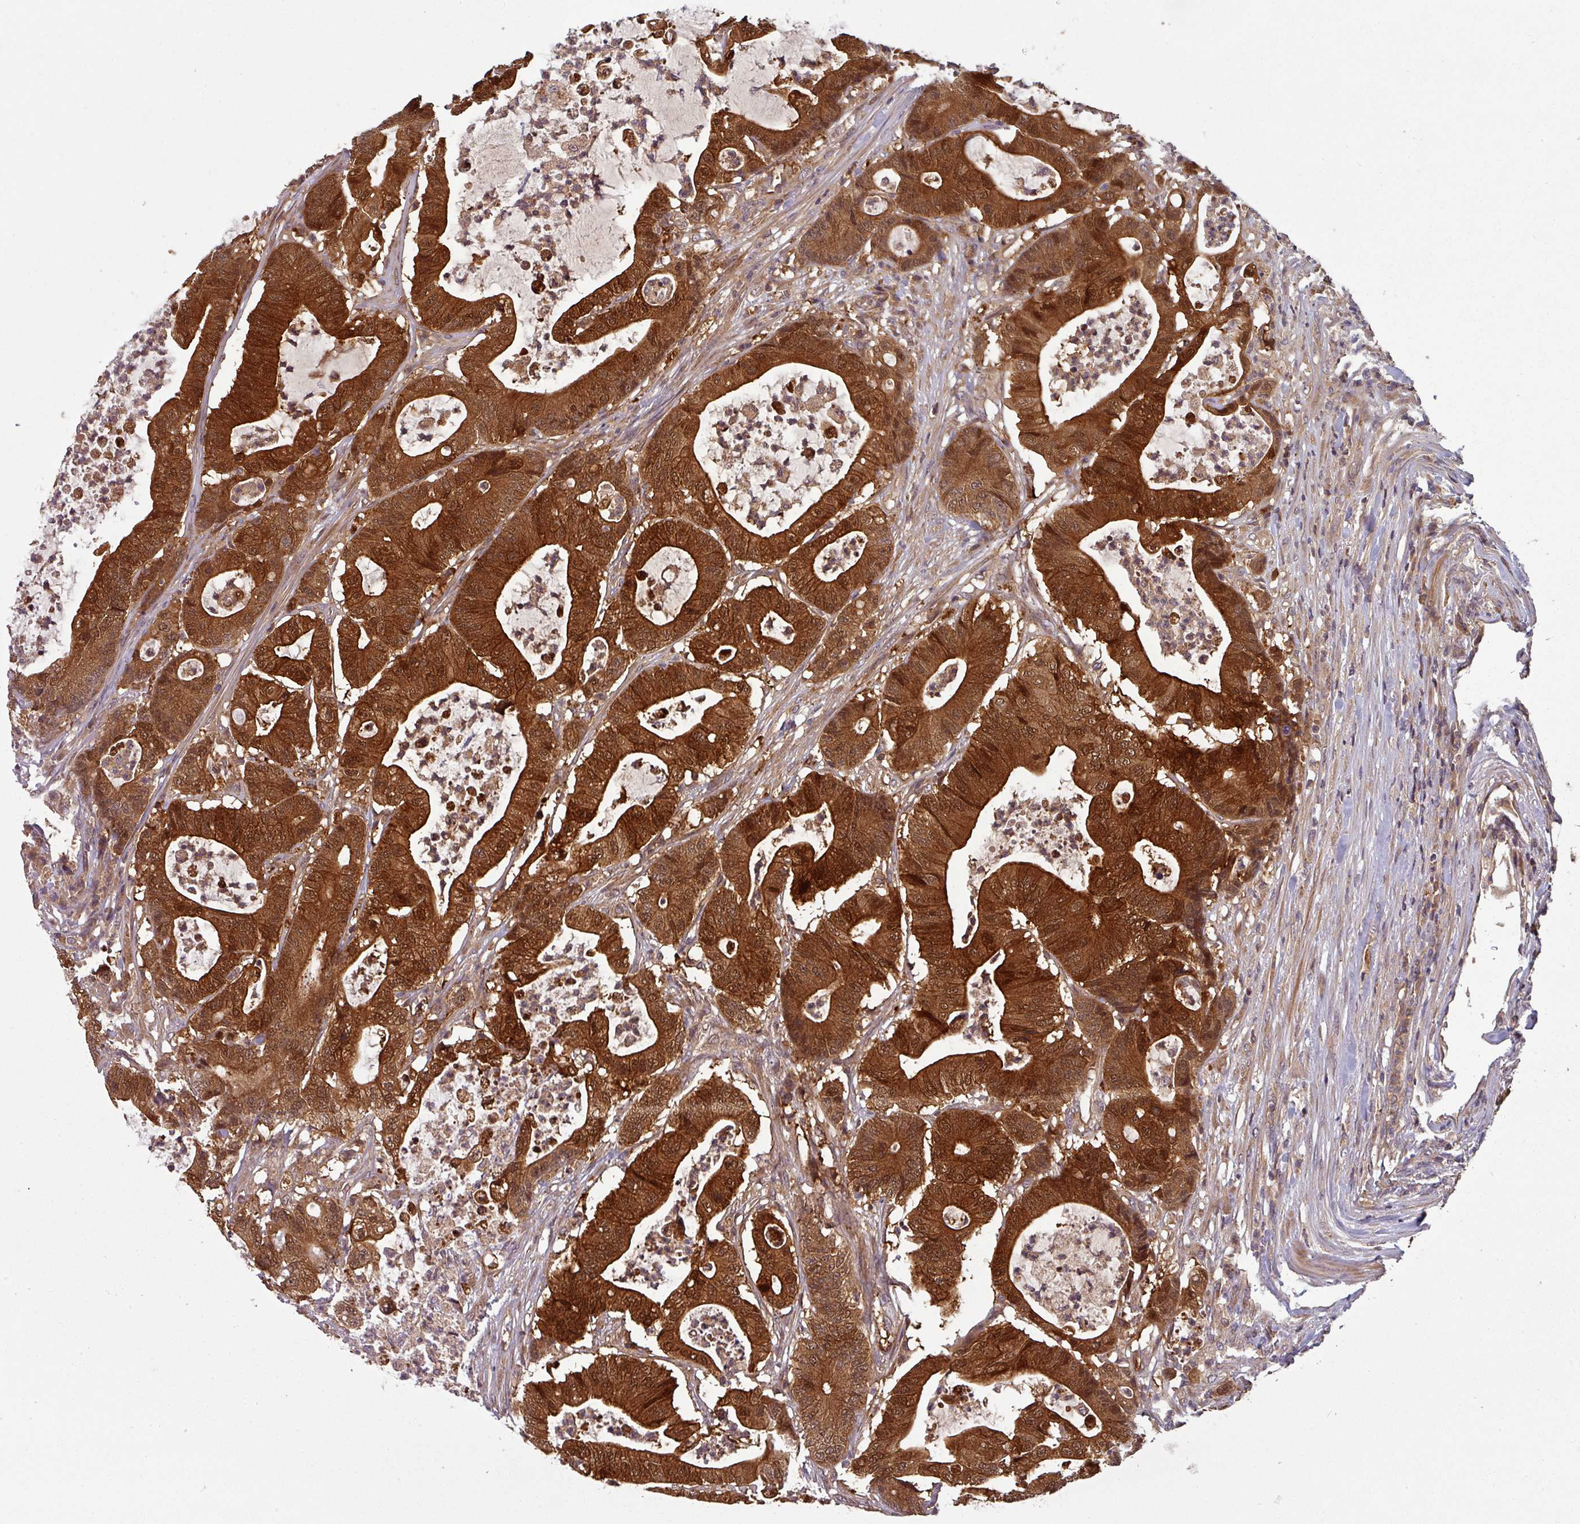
{"staining": {"intensity": "strong", "quantity": ">75%", "location": "cytoplasmic/membranous,nuclear"}, "tissue": "colorectal cancer", "cell_type": "Tumor cells", "image_type": "cancer", "snomed": [{"axis": "morphology", "description": "Adenocarcinoma, NOS"}, {"axis": "topography", "description": "Colon"}], "caption": "Protein staining exhibits strong cytoplasmic/membranous and nuclear expression in about >75% of tumor cells in colorectal cancer (adenocarcinoma). The staining was performed using DAB (3,3'-diaminobenzidine) to visualize the protein expression in brown, while the nuclei were stained in blue with hematoxylin (Magnification: 20x).", "gene": "GSKIP", "patient": {"sex": "female", "age": 84}}